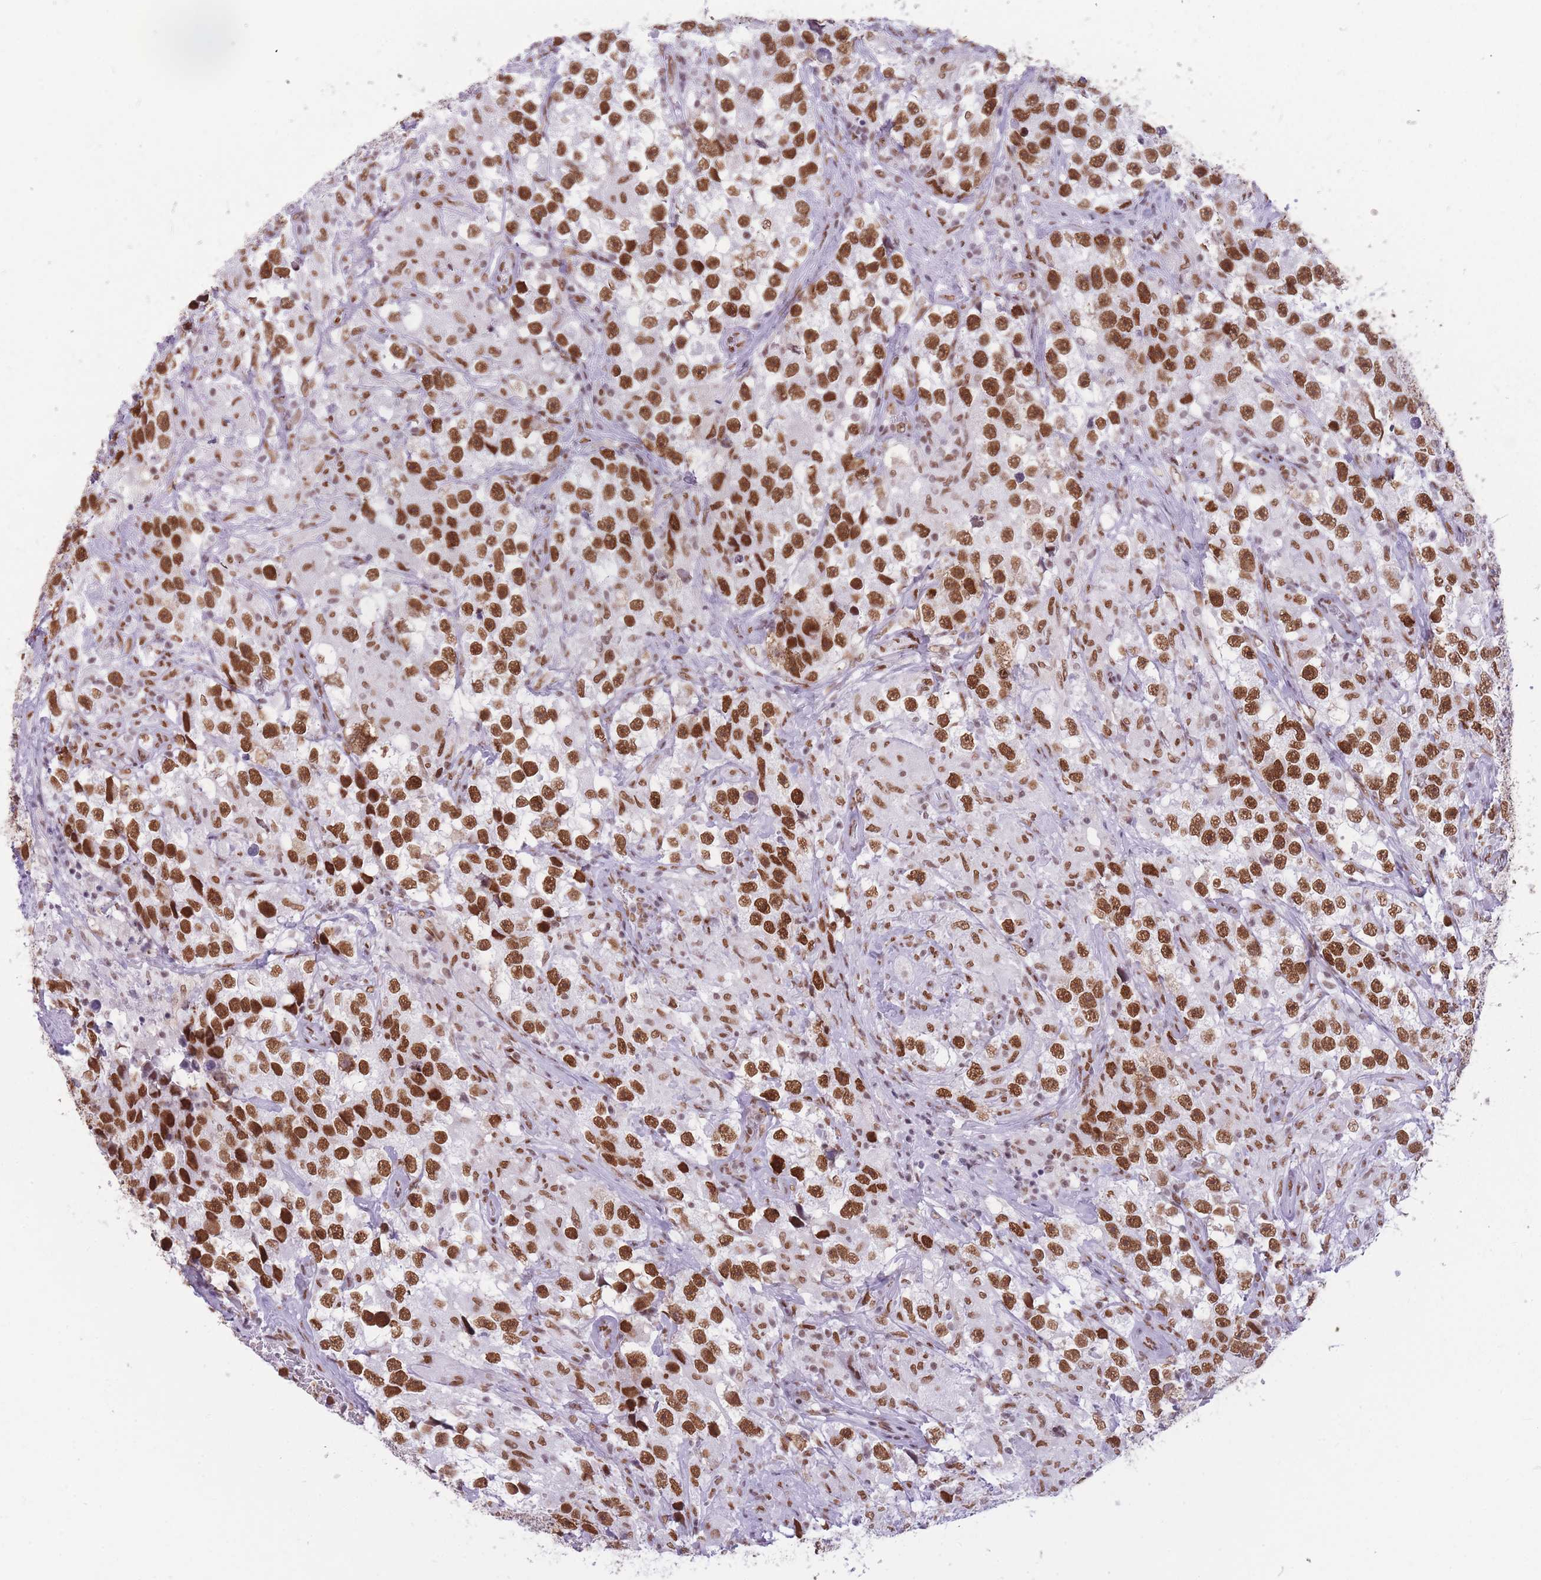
{"staining": {"intensity": "strong", "quantity": ">75%", "location": "nuclear"}, "tissue": "testis cancer", "cell_type": "Tumor cells", "image_type": "cancer", "snomed": [{"axis": "morphology", "description": "Seminoma, NOS"}, {"axis": "topography", "description": "Testis"}], "caption": "An immunohistochemistry micrograph of neoplastic tissue is shown. Protein staining in brown labels strong nuclear positivity in testis cancer (seminoma) within tumor cells.", "gene": "HNRNPUL1", "patient": {"sex": "male", "age": 46}}